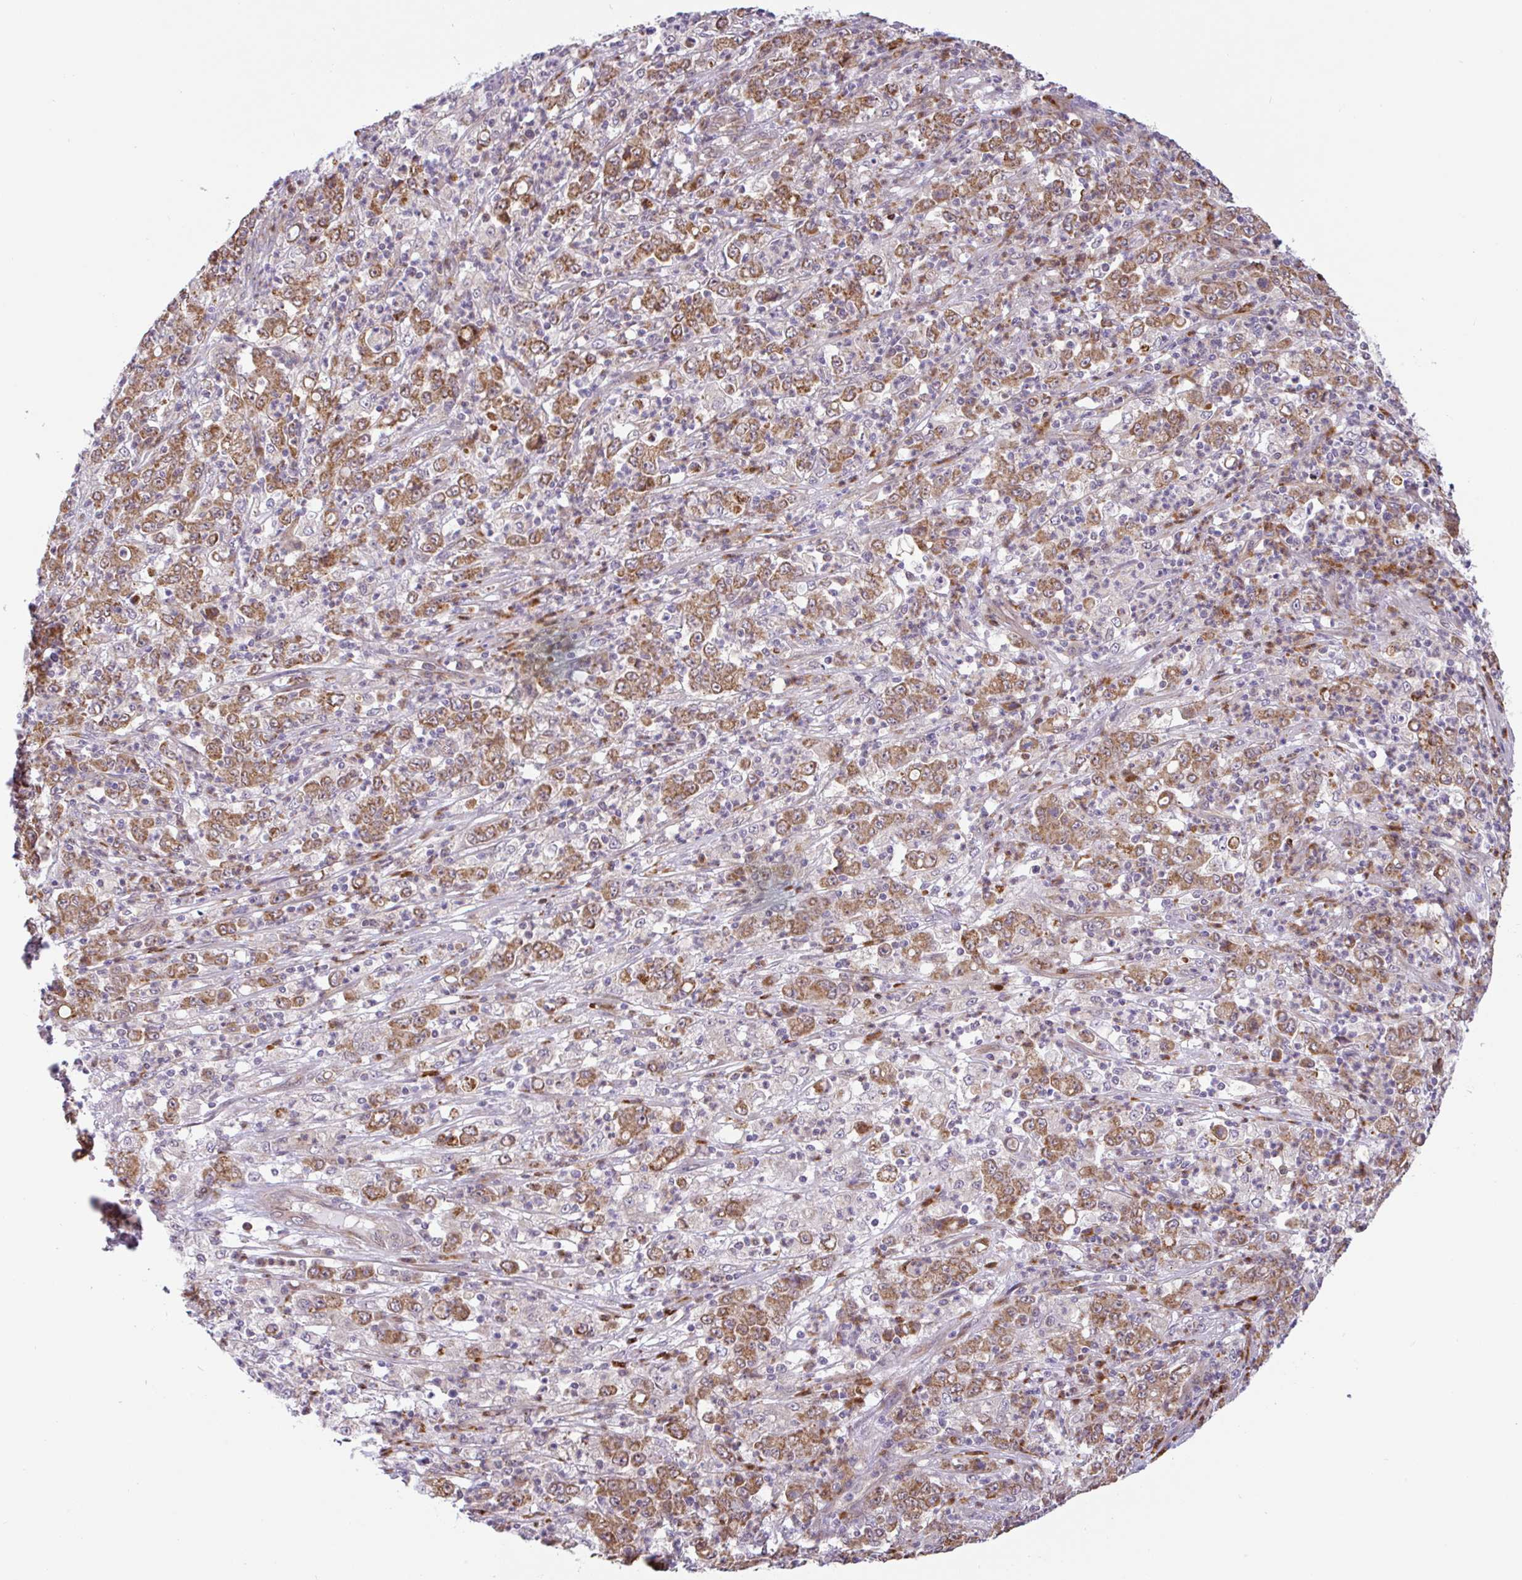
{"staining": {"intensity": "moderate", "quantity": ">75%", "location": "cytoplasmic/membranous"}, "tissue": "stomach cancer", "cell_type": "Tumor cells", "image_type": "cancer", "snomed": [{"axis": "morphology", "description": "Adenocarcinoma, NOS"}, {"axis": "topography", "description": "Stomach, lower"}], "caption": "This is an image of immunohistochemistry (IHC) staining of stomach adenocarcinoma, which shows moderate staining in the cytoplasmic/membranous of tumor cells.", "gene": "DLEU7", "patient": {"sex": "female", "age": 71}}